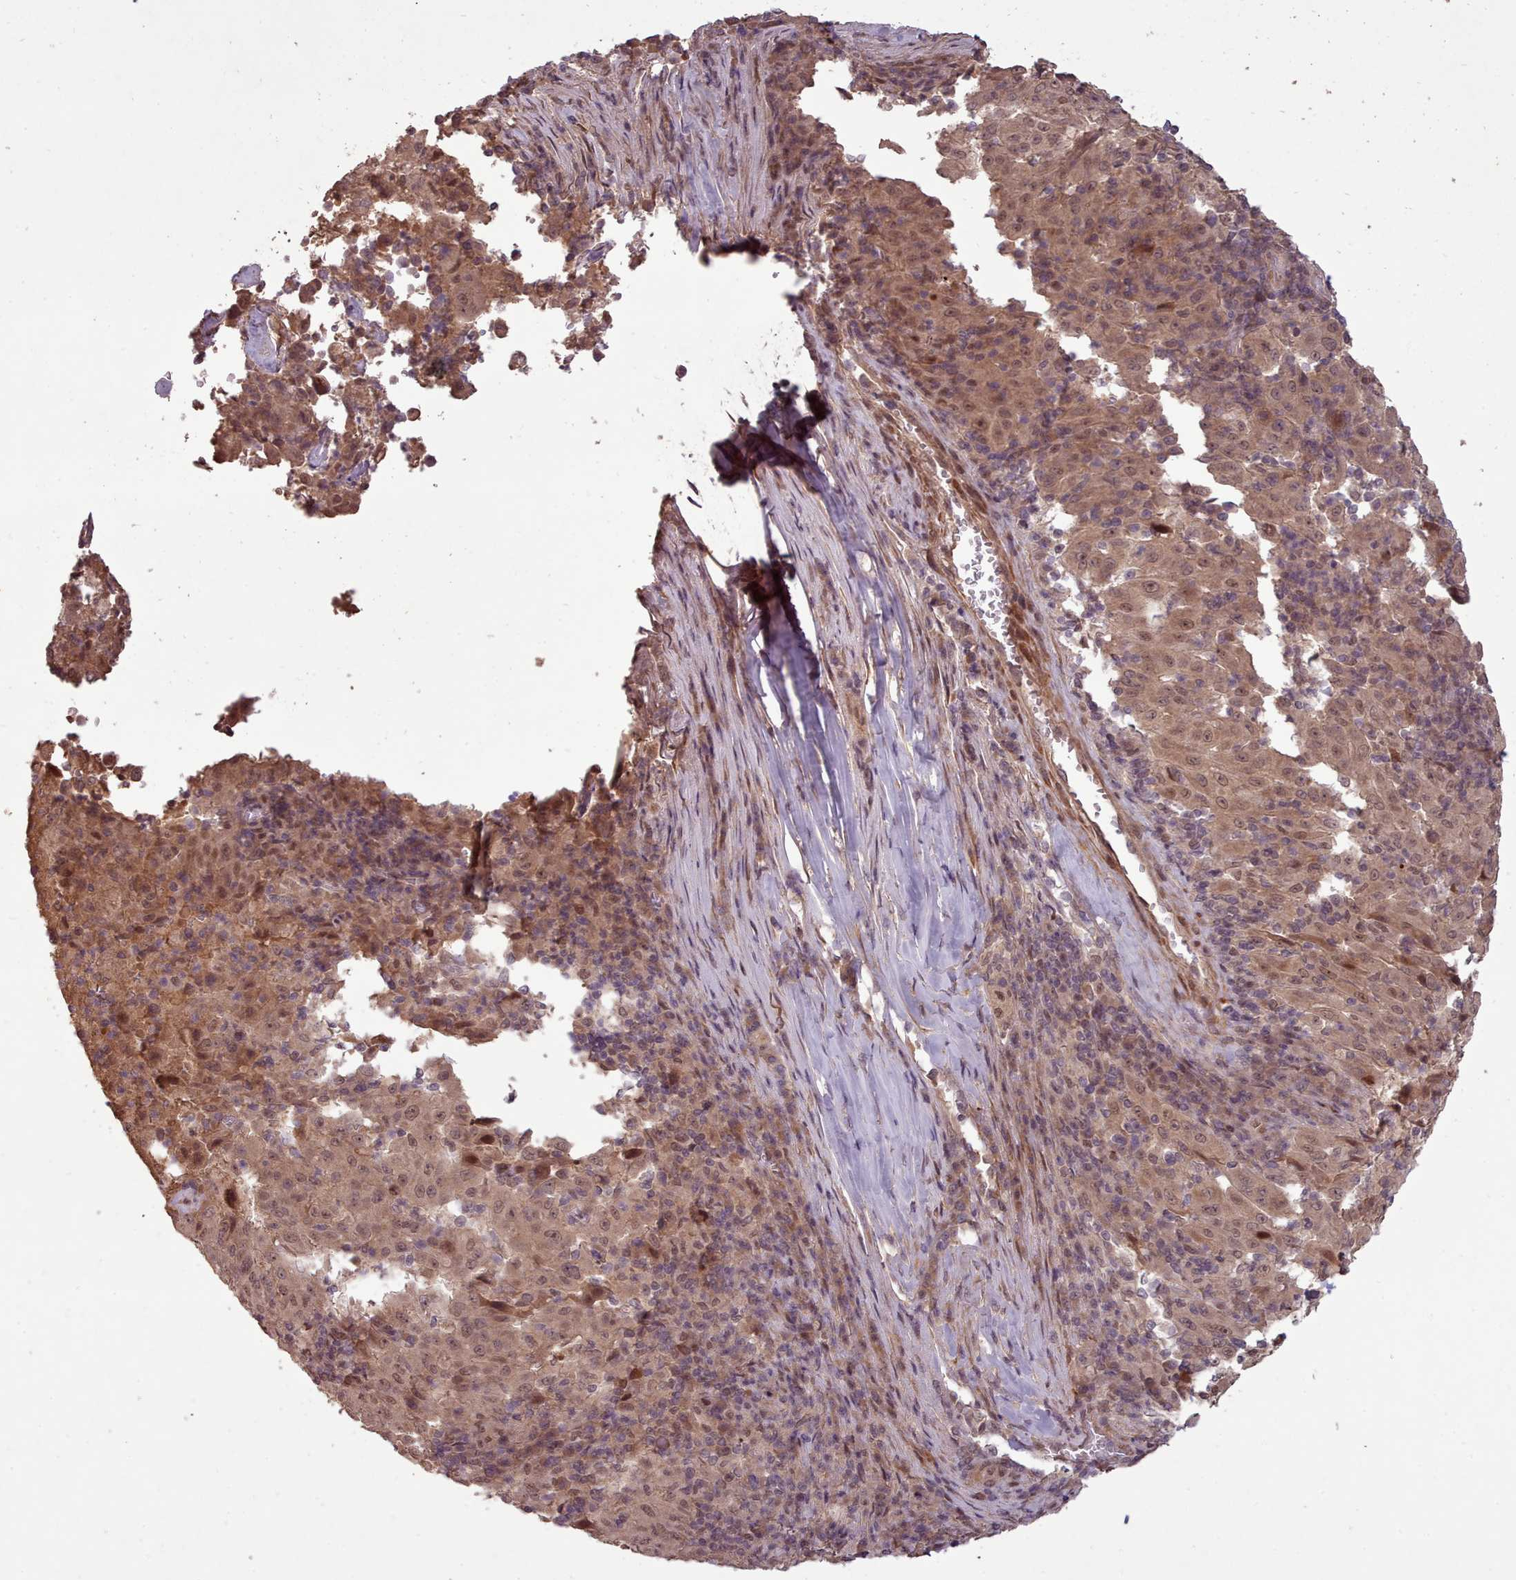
{"staining": {"intensity": "moderate", "quantity": ">75%", "location": "cytoplasmic/membranous,nuclear"}, "tissue": "pancreatic cancer", "cell_type": "Tumor cells", "image_type": "cancer", "snomed": [{"axis": "morphology", "description": "Adenocarcinoma, NOS"}, {"axis": "topography", "description": "Pancreas"}], "caption": "Protein staining by IHC shows moderate cytoplasmic/membranous and nuclear staining in about >75% of tumor cells in pancreatic cancer (adenocarcinoma).", "gene": "CDC6", "patient": {"sex": "male", "age": 63}}